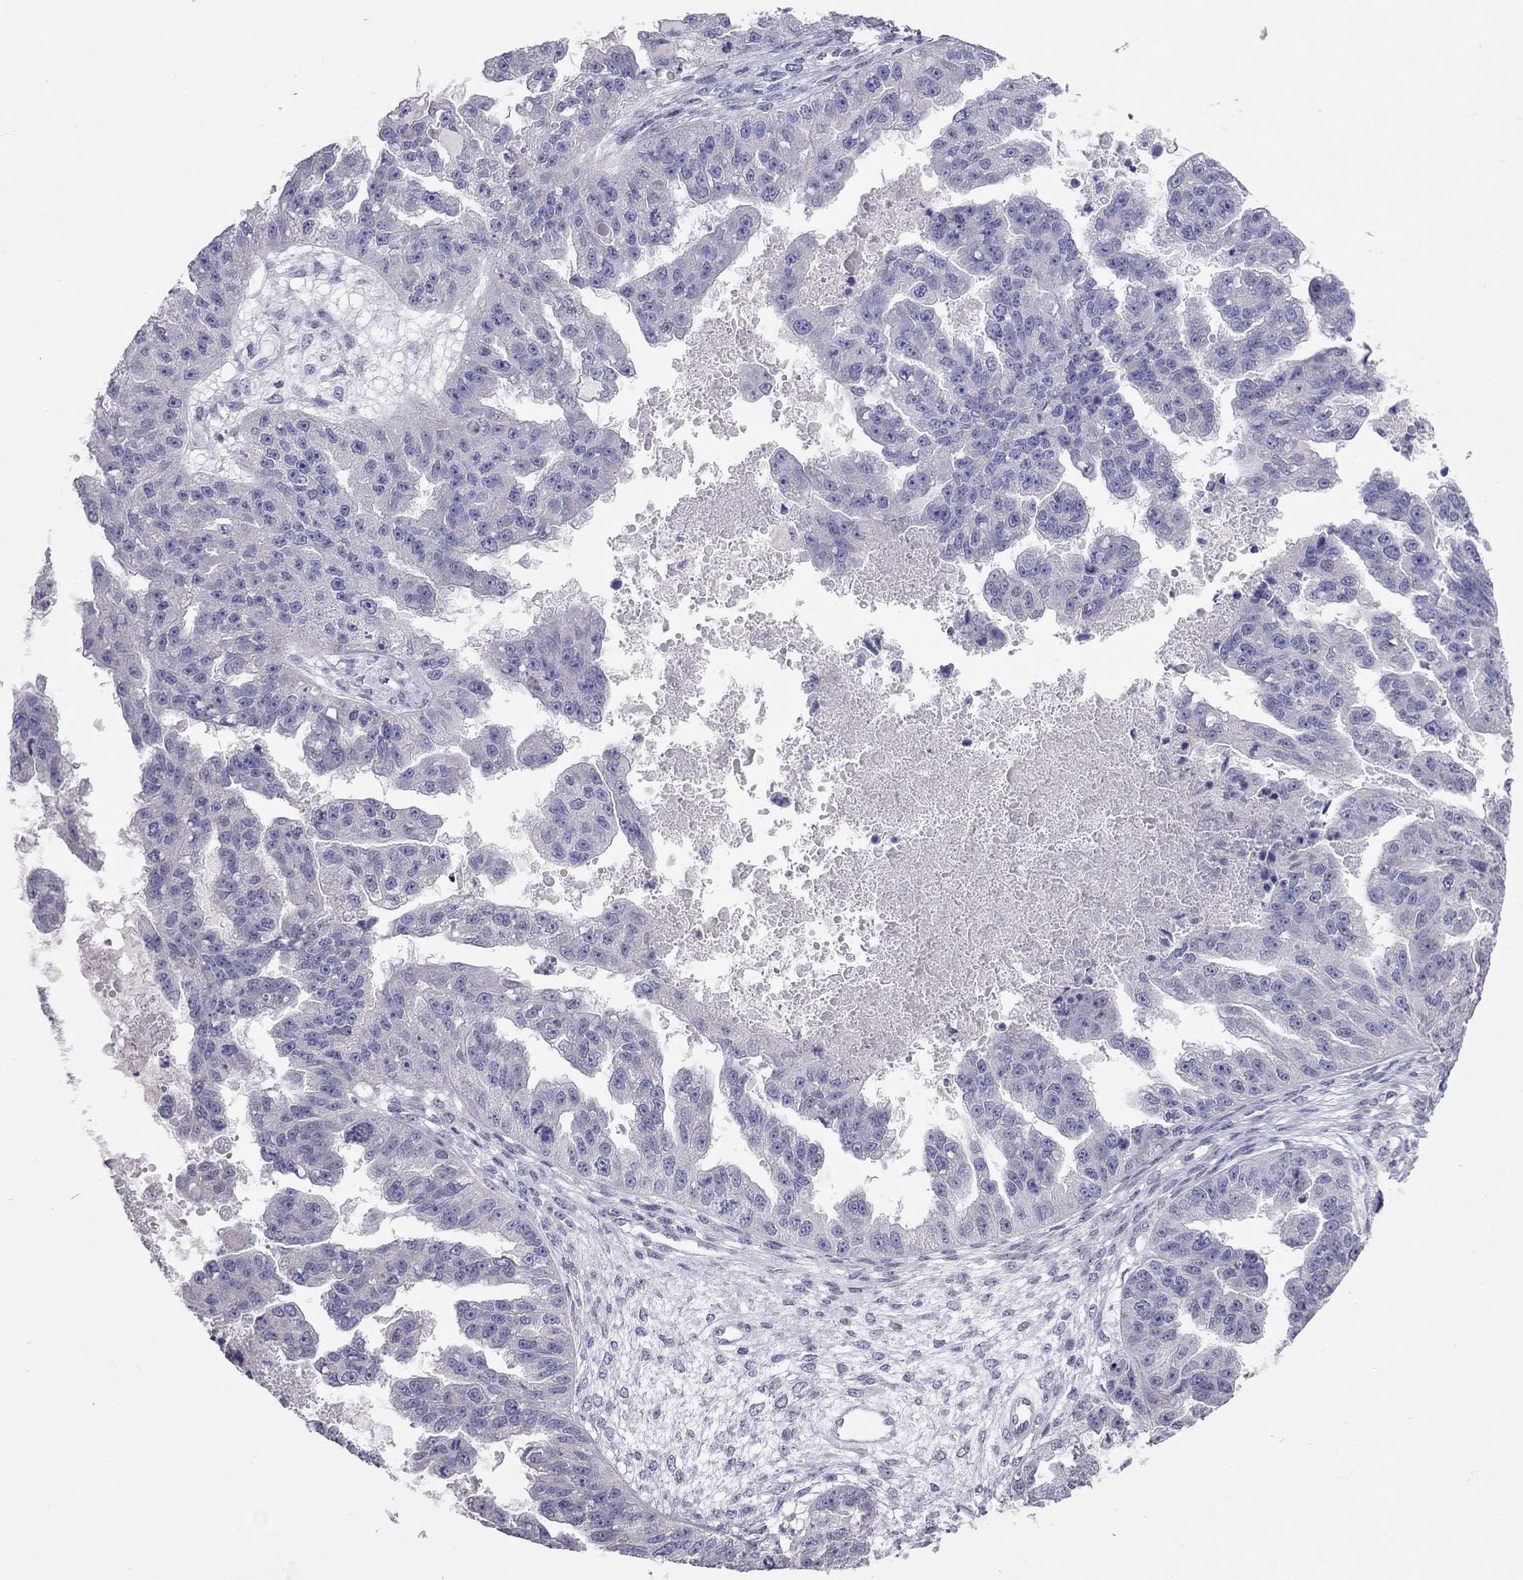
{"staining": {"intensity": "negative", "quantity": "none", "location": "none"}, "tissue": "ovarian cancer", "cell_type": "Tumor cells", "image_type": "cancer", "snomed": [{"axis": "morphology", "description": "Cystadenocarcinoma, serous, NOS"}, {"axis": "topography", "description": "Ovary"}], "caption": "This is an IHC image of ovarian cancer (serous cystadenocarcinoma). There is no staining in tumor cells.", "gene": "SYTL2", "patient": {"sex": "female", "age": 58}}